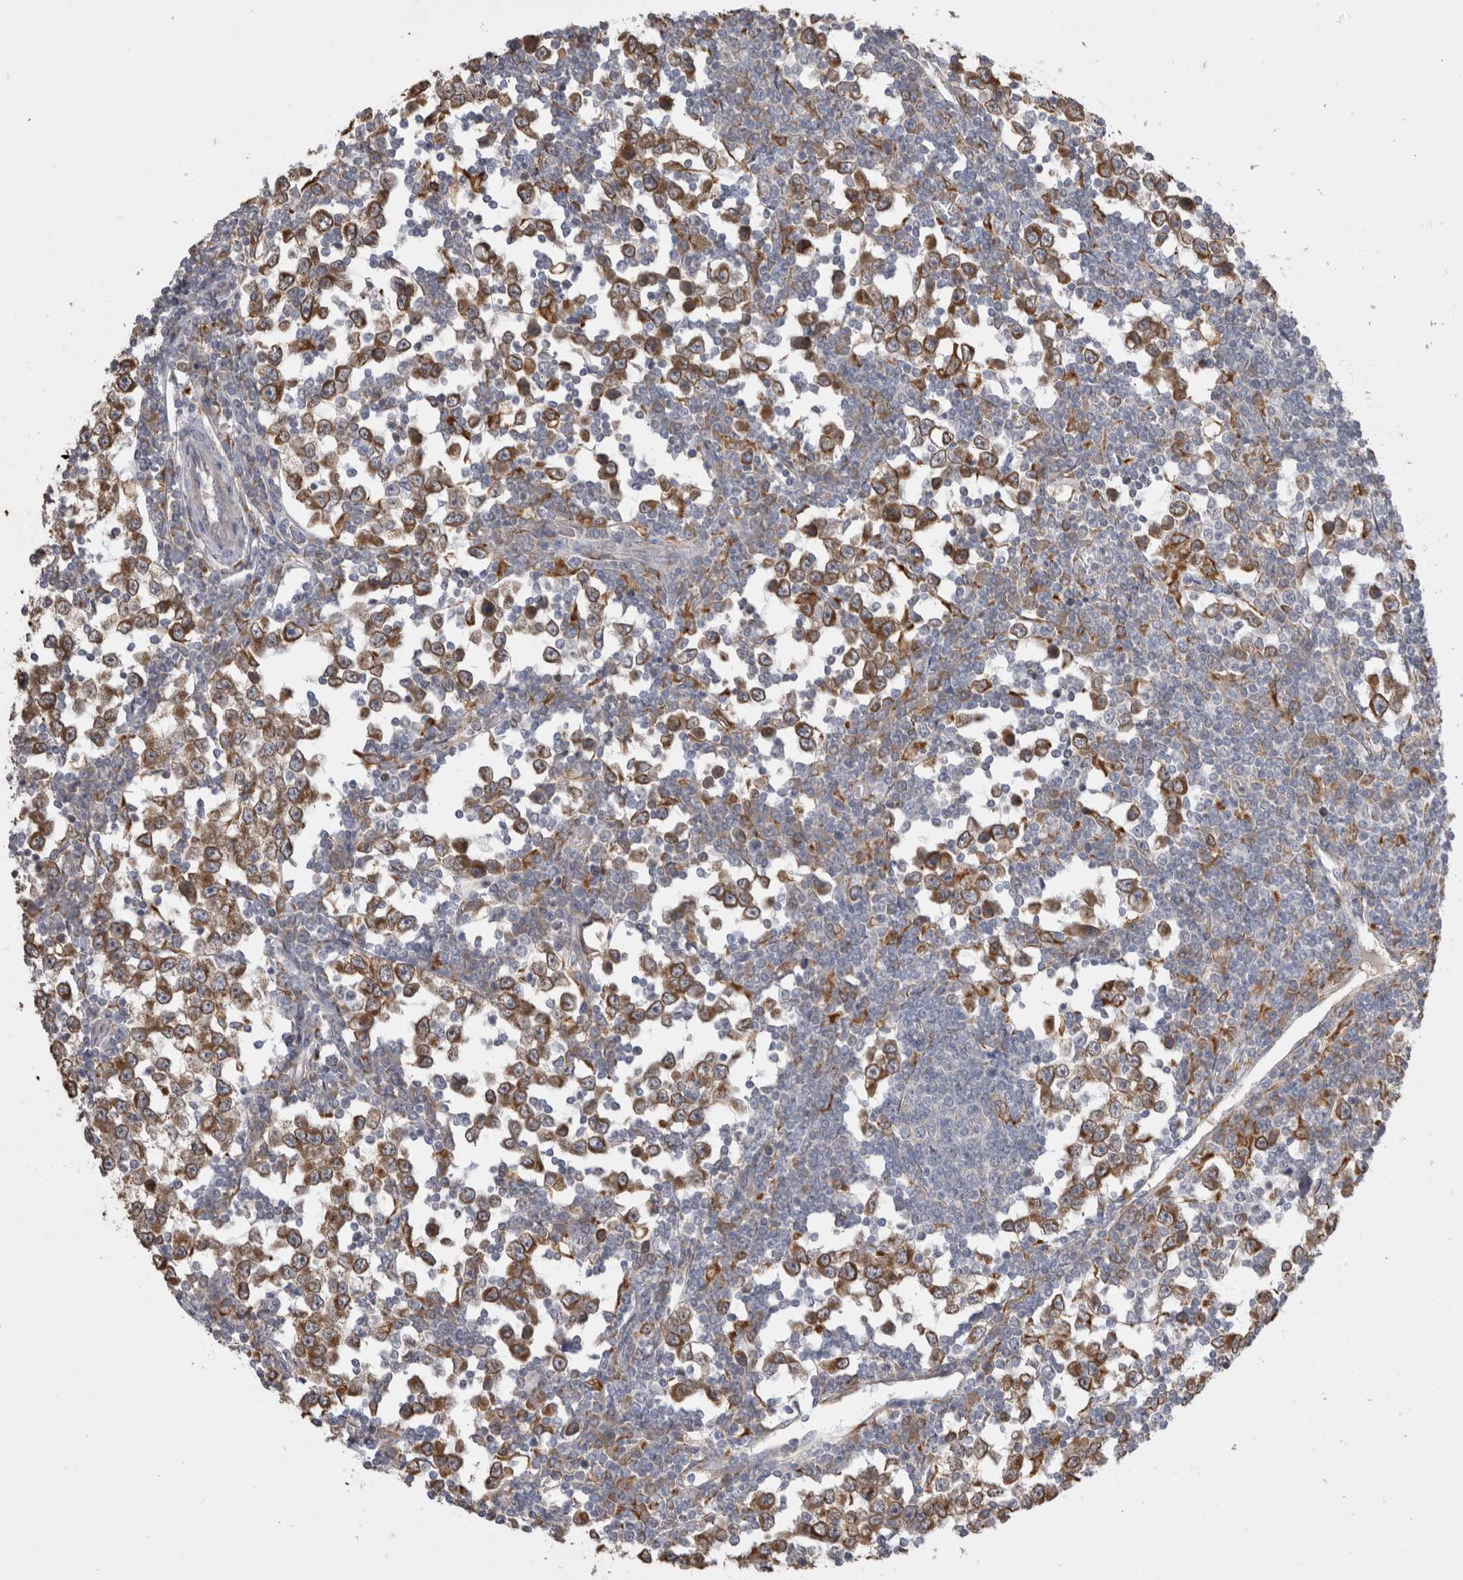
{"staining": {"intensity": "strong", "quantity": ">75%", "location": "cytoplasmic/membranous"}, "tissue": "testis cancer", "cell_type": "Tumor cells", "image_type": "cancer", "snomed": [{"axis": "morphology", "description": "Seminoma, NOS"}, {"axis": "topography", "description": "Testis"}], "caption": "IHC photomicrograph of neoplastic tissue: human testis seminoma stained using immunohistochemistry shows high levels of strong protein expression localized specifically in the cytoplasmic/membranous of tumor cells, appearing as a cytoplasmic/membranous brown color.", "gene": "LRPAP1", "patient": {"sex": "male", "age": 65}}